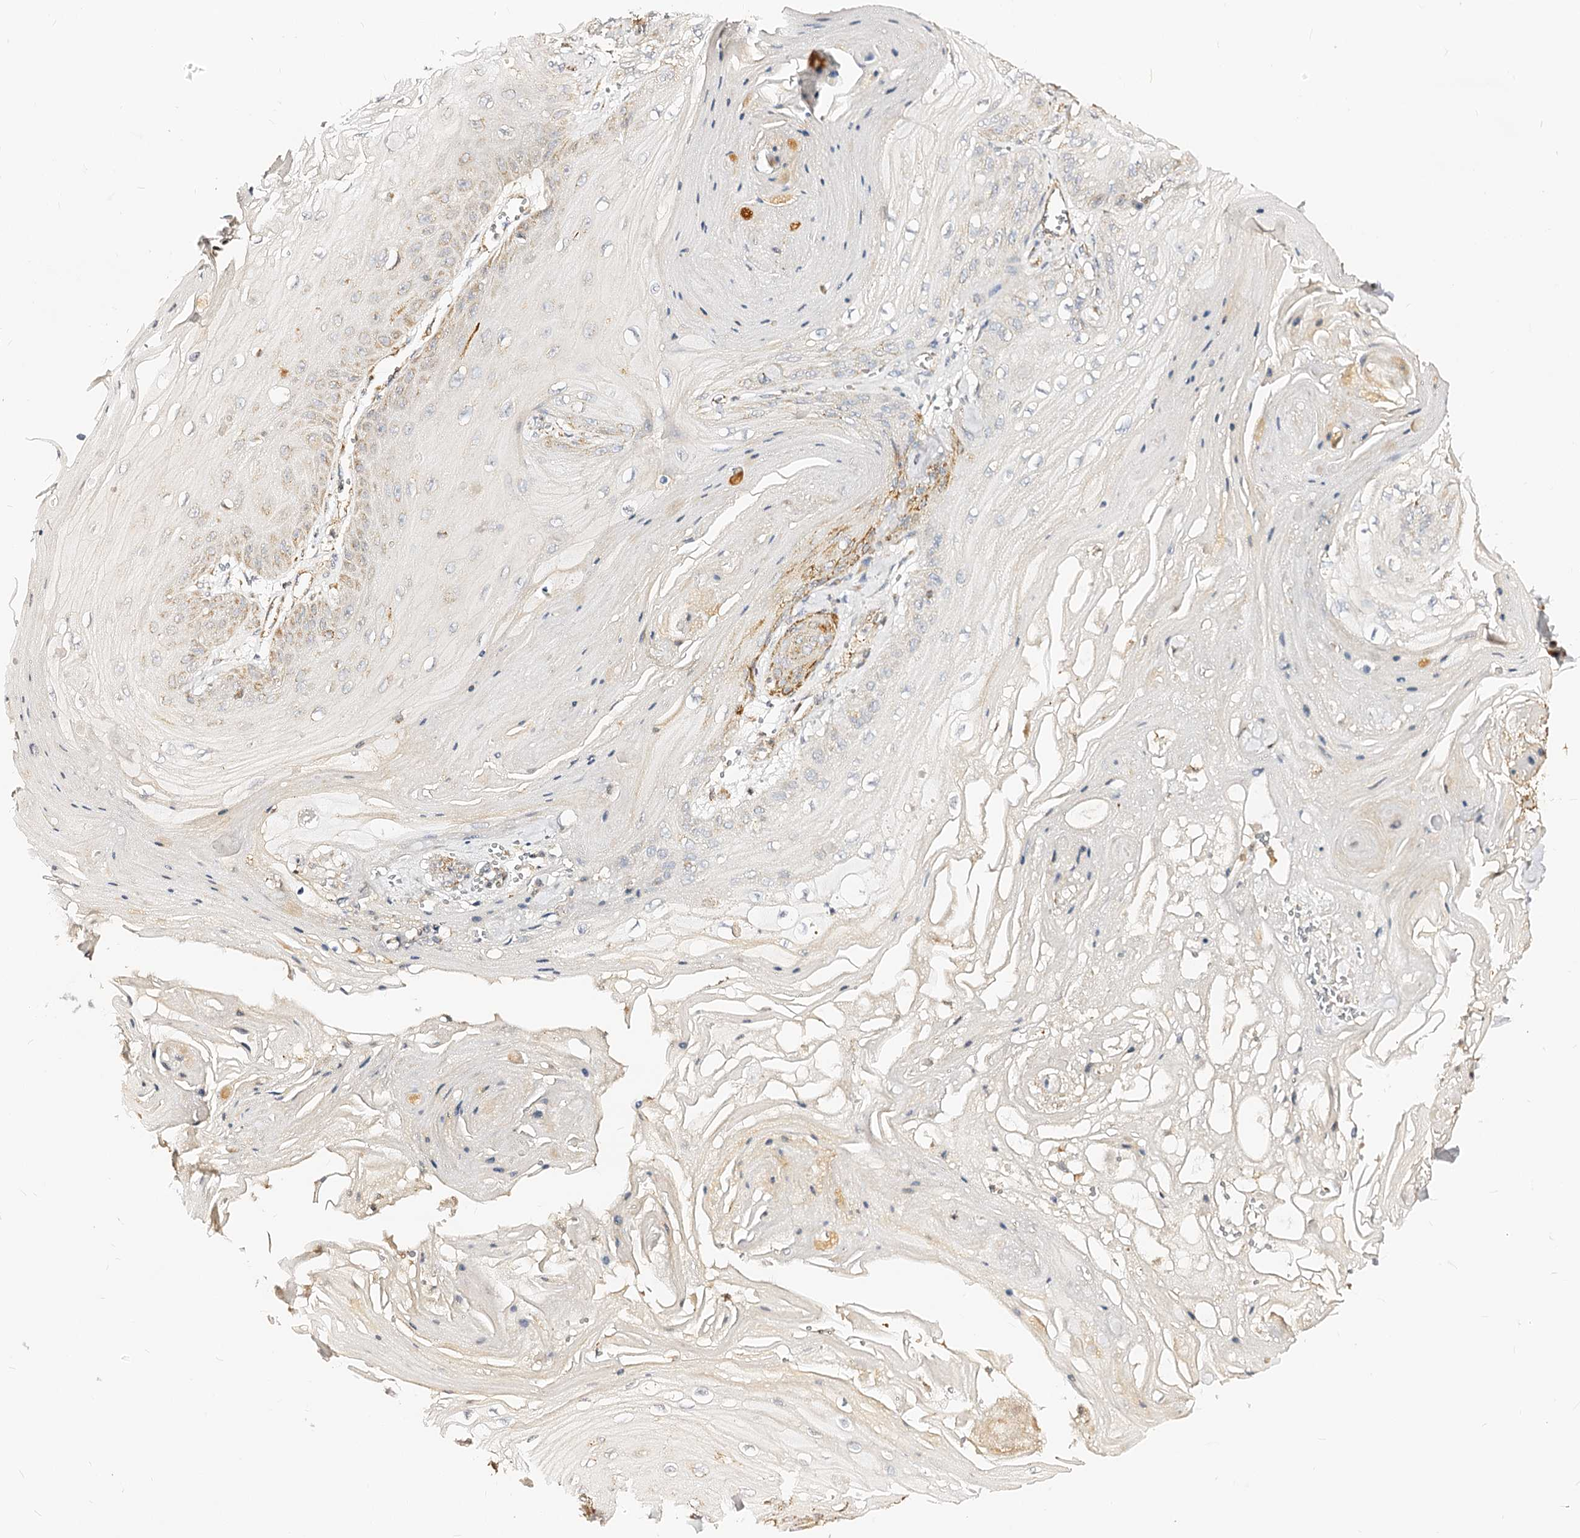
{"staining": {"intensity": "strong", "quantity": "<25%", "location": "cytoplasmic/membranous"}, "tissue": "skin cancer", "cell_type": "Tumor cells", "image_type": "cancer", "snomed": [{"axis": "morphology", "description": "Squamous cell carcinoma, NOS"}, {"axis": "topography", "description": "Skin"}], "caption": "The micrograph reveals staining of skin cancer (squamous cell carcinoma), revealing strong cytoplasmic/membranous protein staining (brown color) within tumor cells.", "gene": "MAOB", "patient": {"sex": "male", "age": 74}}